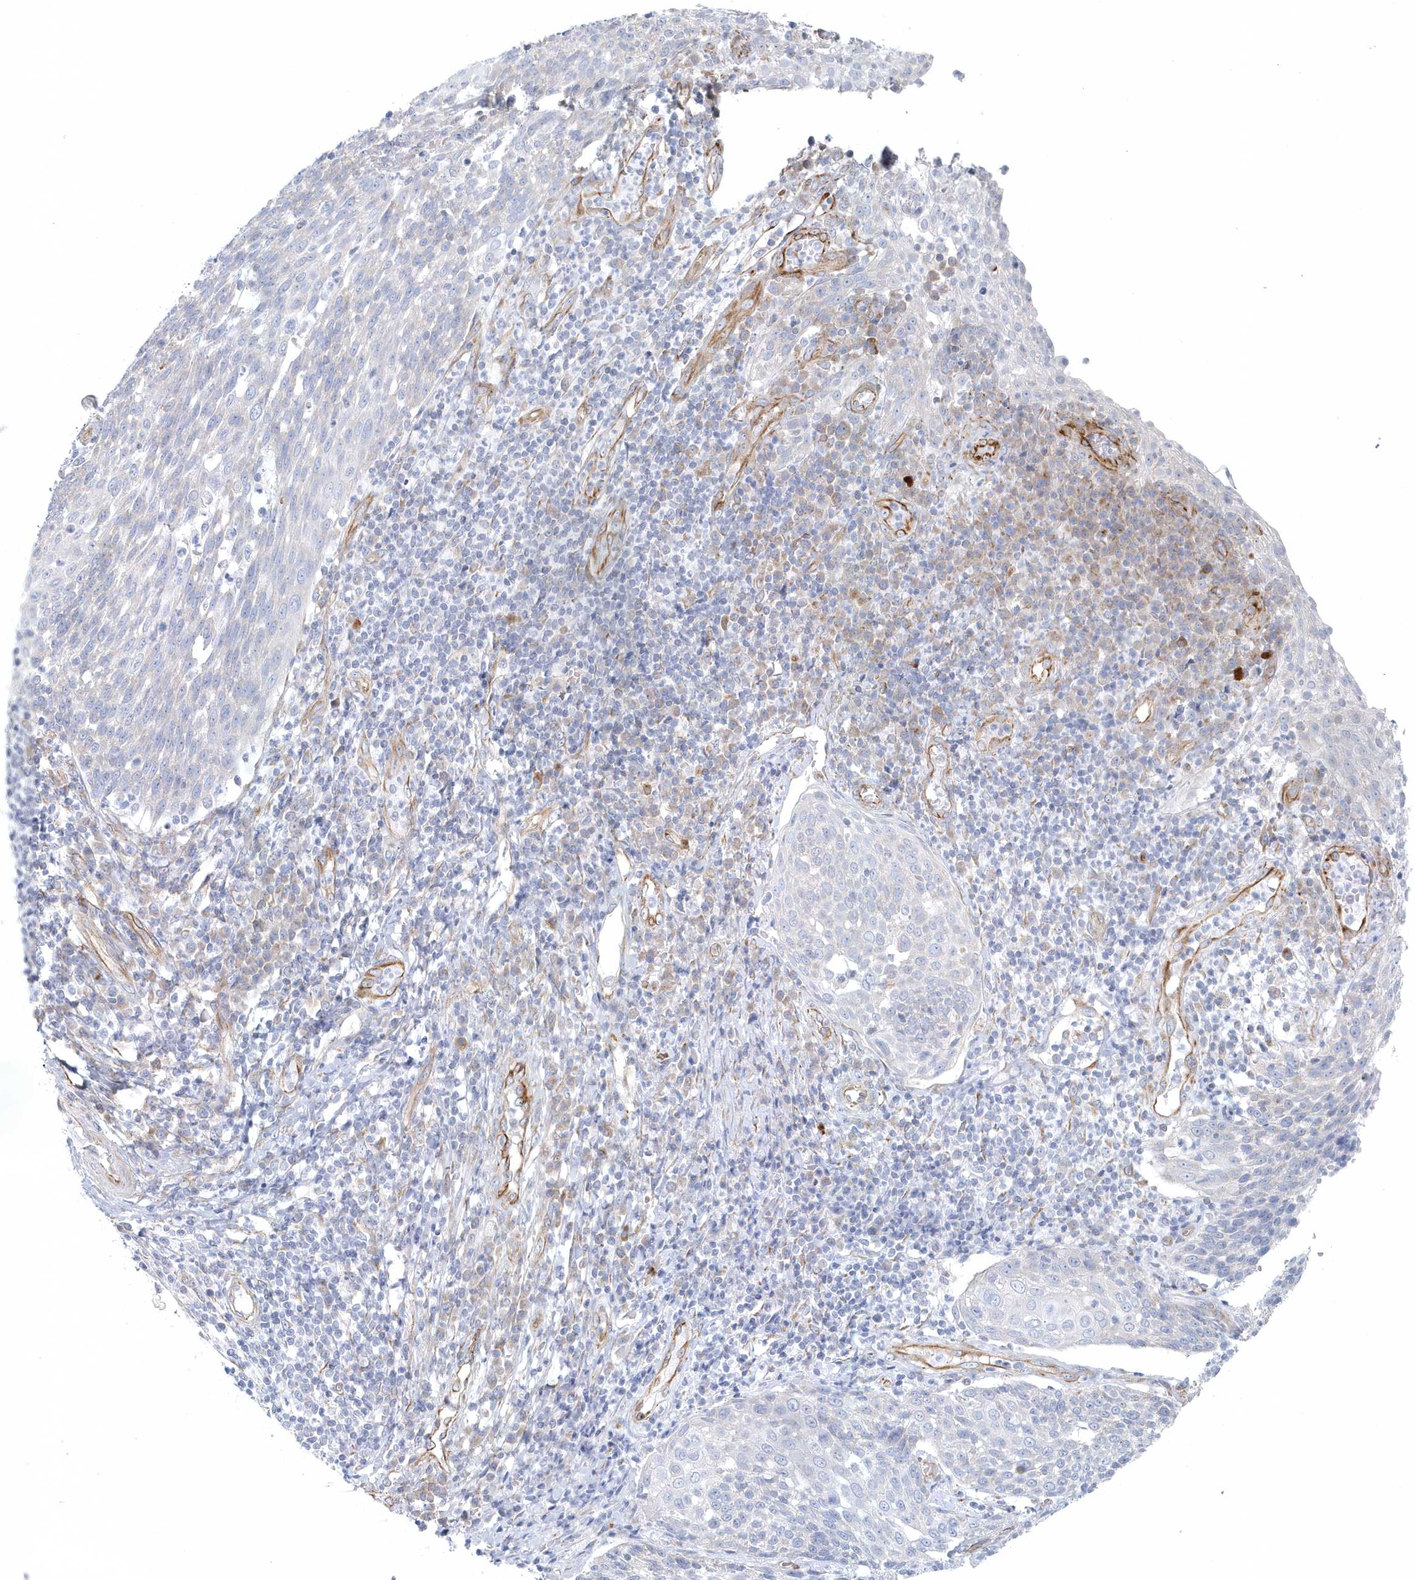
{"staining": {"intensity": "negative", "quantity": "none", "location": "none"}, "tissue": "cervical cancer", "cell_type": "Tumor cells", "image_type": "cancer", "snomed": [{"axis": "morphology", "description": "Squamous cell carcinoma, NOS"}, {"axis": "topography", "description": "Cervix"}], "caption": "High magnification brightfield microscopy of cervical cancer (squamous cell carcinoma) stained with DAB (brown) and counterstained with hematoxylin (blue): tumor cells show no significant staining.", "gene": "GPR152", "patient": {"sex": "female", "age": 34}}